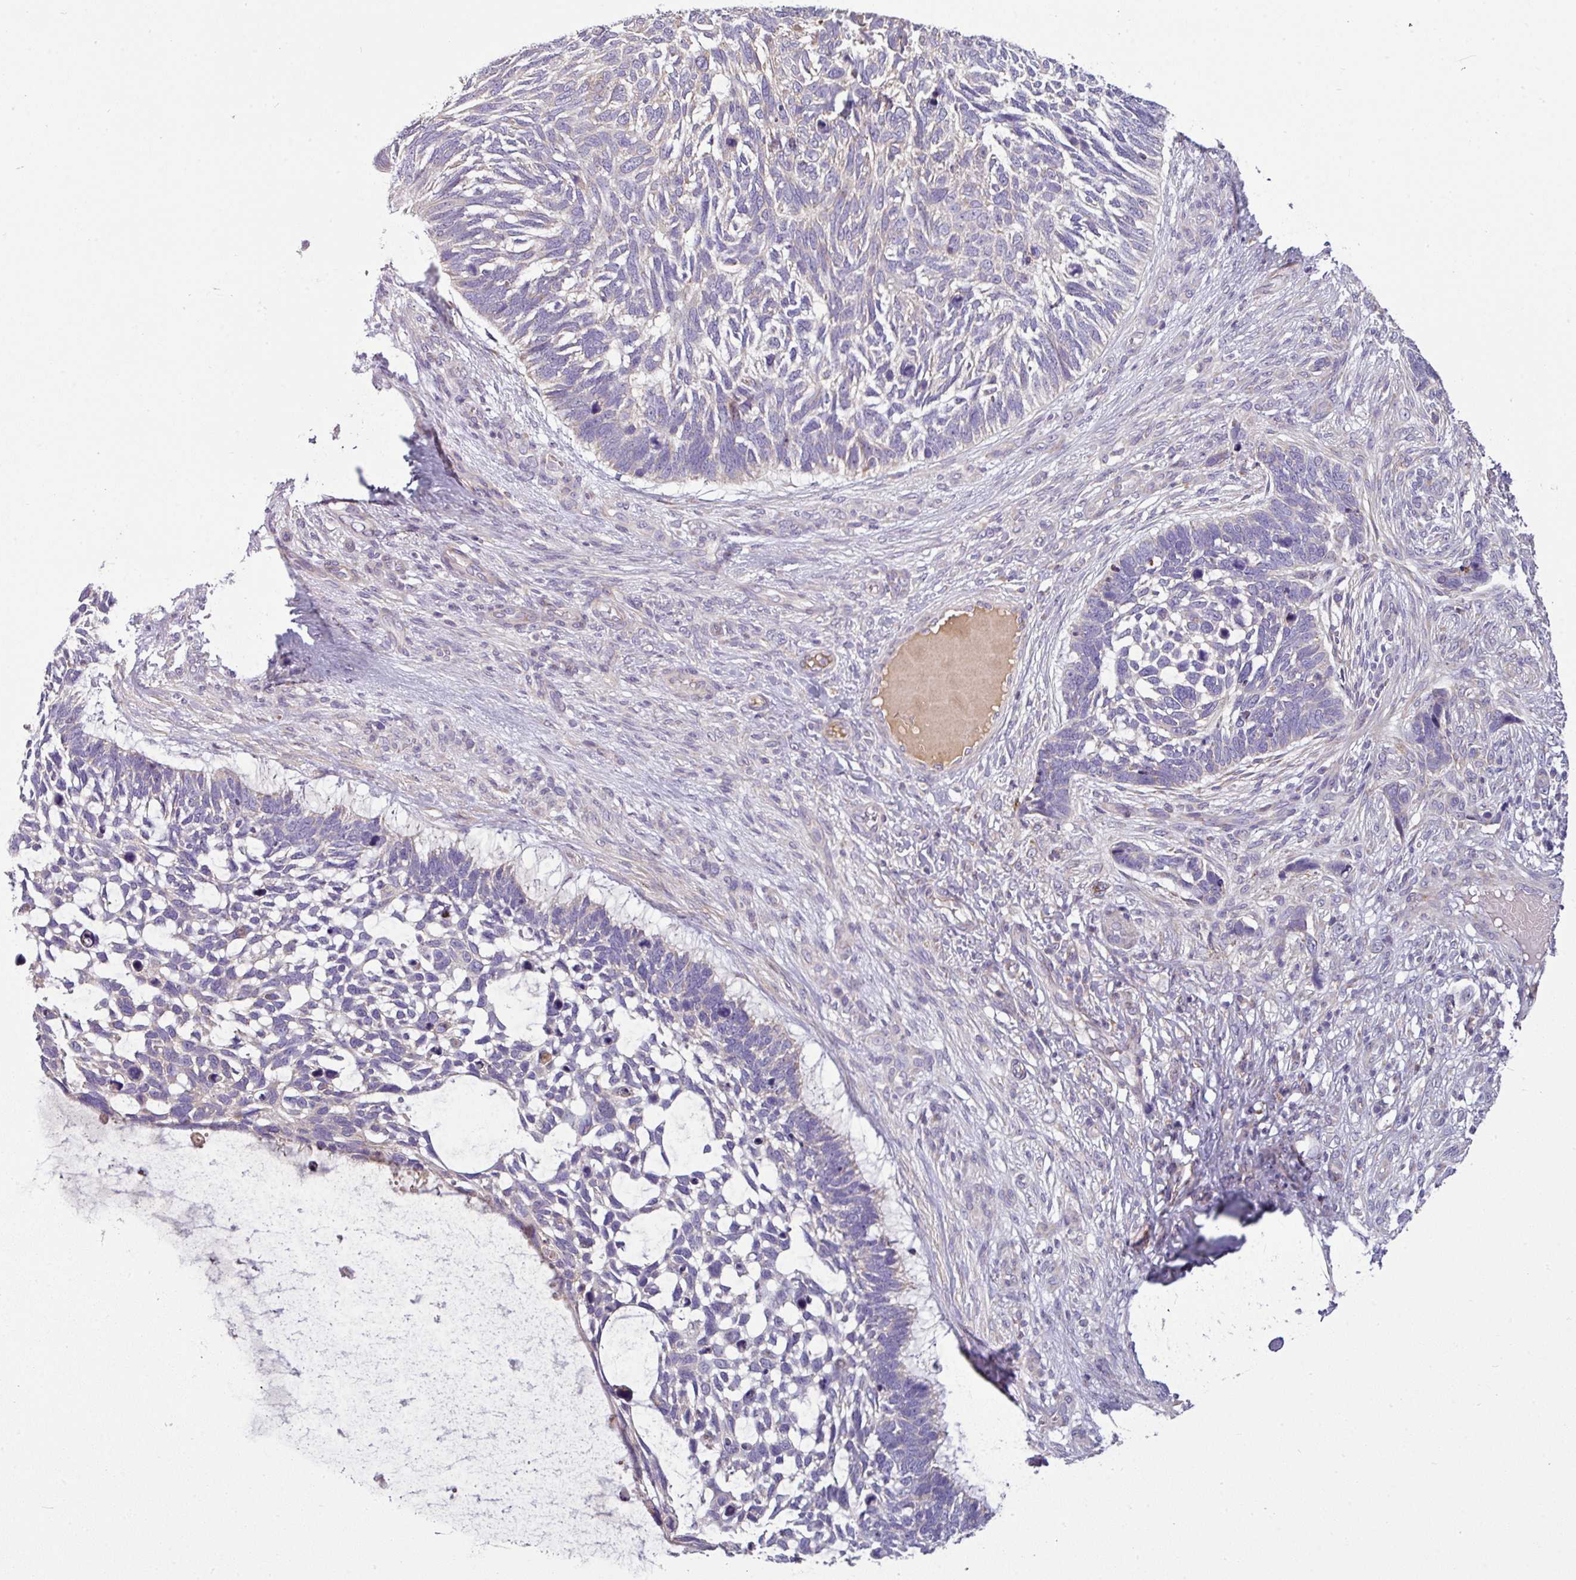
{"staining": {"intensity": "moderate", "quantity": "<25%", "location": "cytoplasmic/membranous"}, "tissue": "skin cancer", "cell_type": "Tumor cells", "image_type": "cancer", "snomed": [{"axis": "morphology", "description": "Basal cell carcinoma"}, {"axis": "topography", "description": "Skin"}], "caption": "A high-resolution image shows immunohistochemistry staining of skin cancer (basal cell carcinoma), which exhibits moderate cytoplasmic/membranous expression in approximately <25% of tumor cells.", "gene": "GAN", "patient": {"sex": "male", "age": 88}}